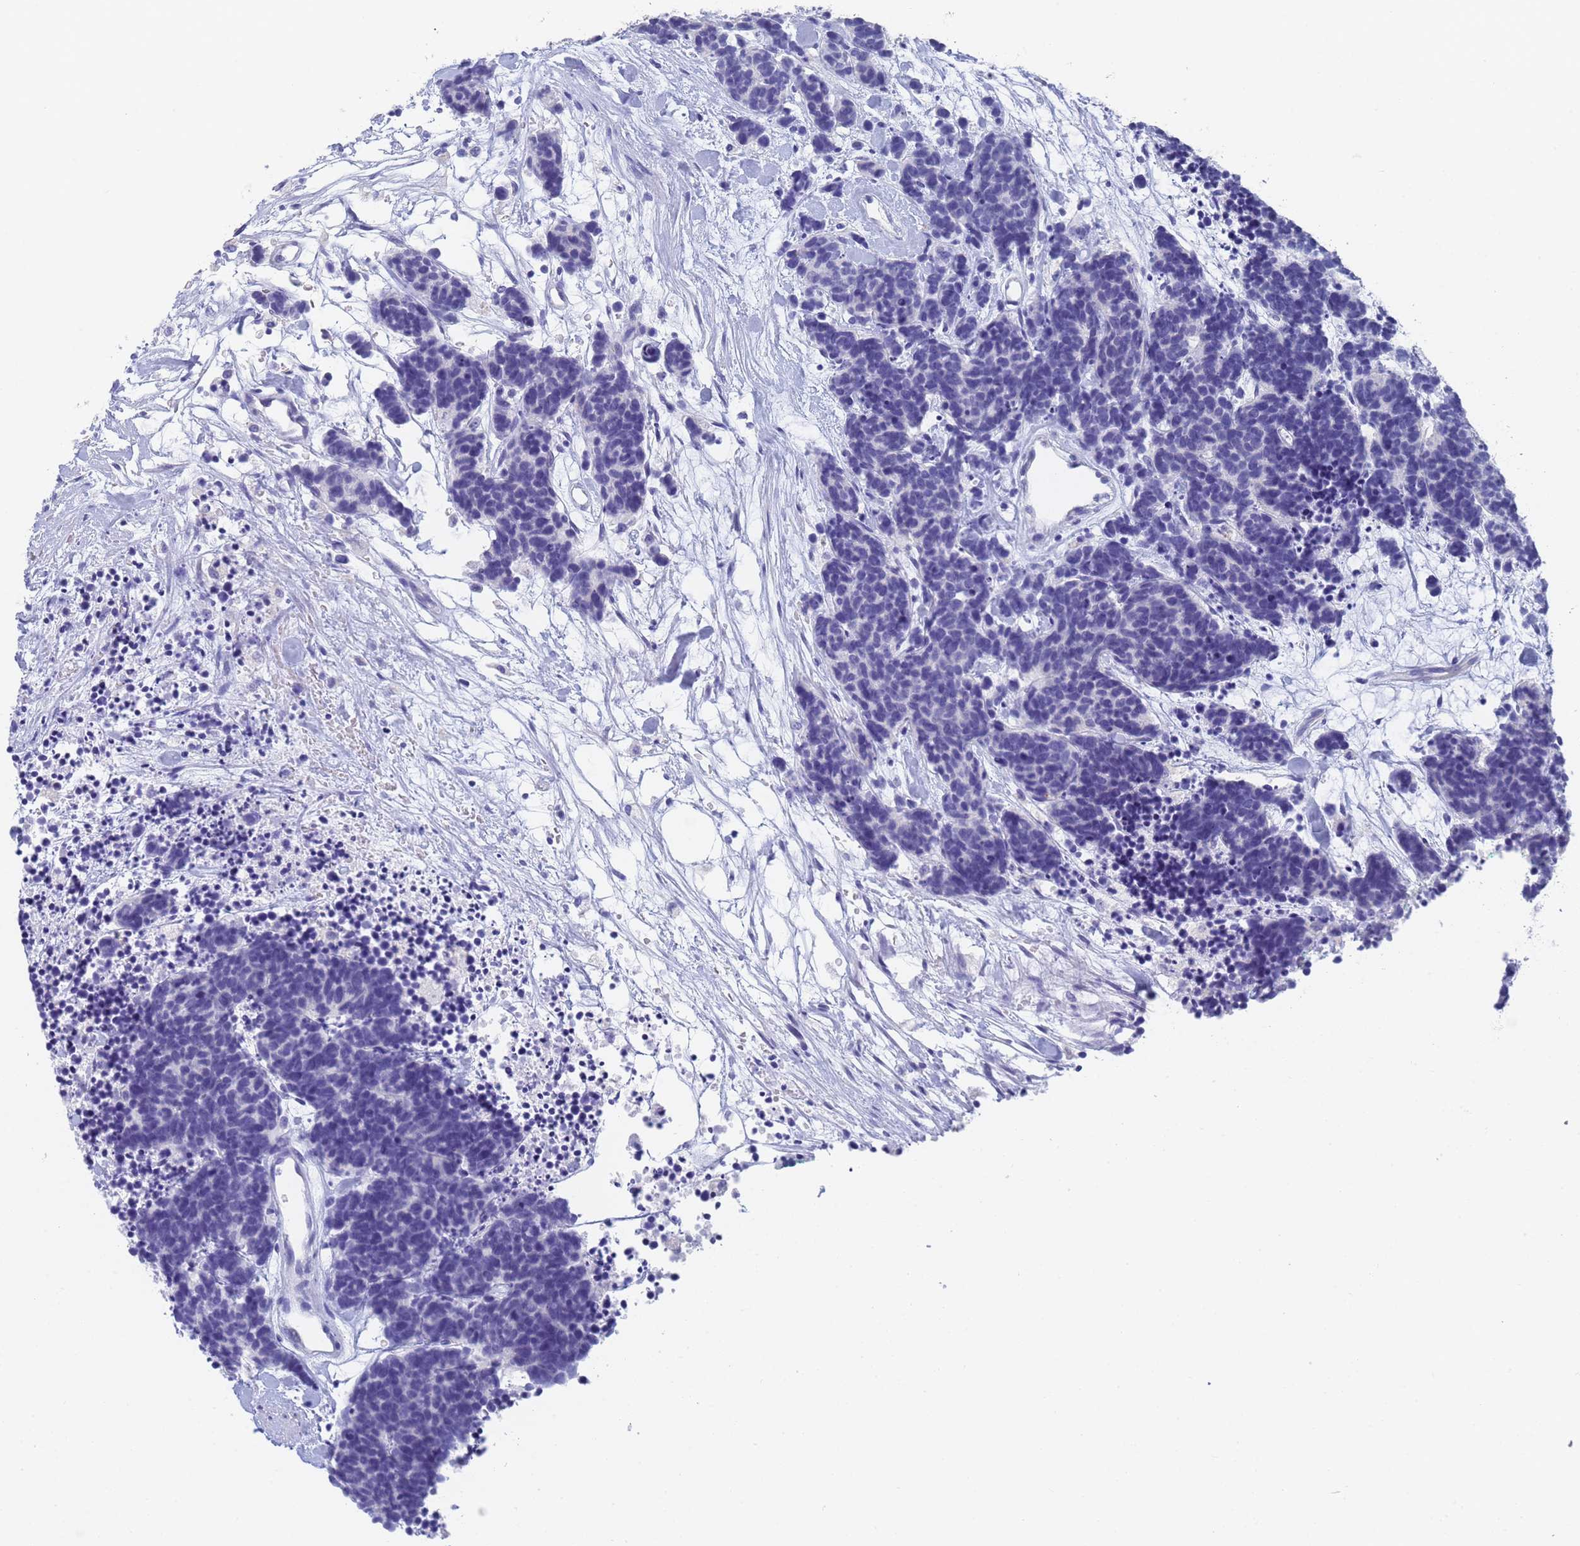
{"staining": {"intensity": "negative", "quantity": "none", "location": "none"}, "tissue": "carcinoid", "cell_type": "Tumor cells", "image_type": "cancer", "snomed": [{"axis": "morphology", "description": "Carcinoma, NOS"}, {"axis": "morphology", "description": "Carcinoid, malignant, NOS"}, {"axis": "topography", "description": "Urinary bladder"}], "caption": "Immunohistochemistry (IHC) histopathology image of carcinoid stained for a protein (brown), which shows no expression in tumor cells.", "gene": "STATH", "patient": {"sex": "male", "age": 57}}